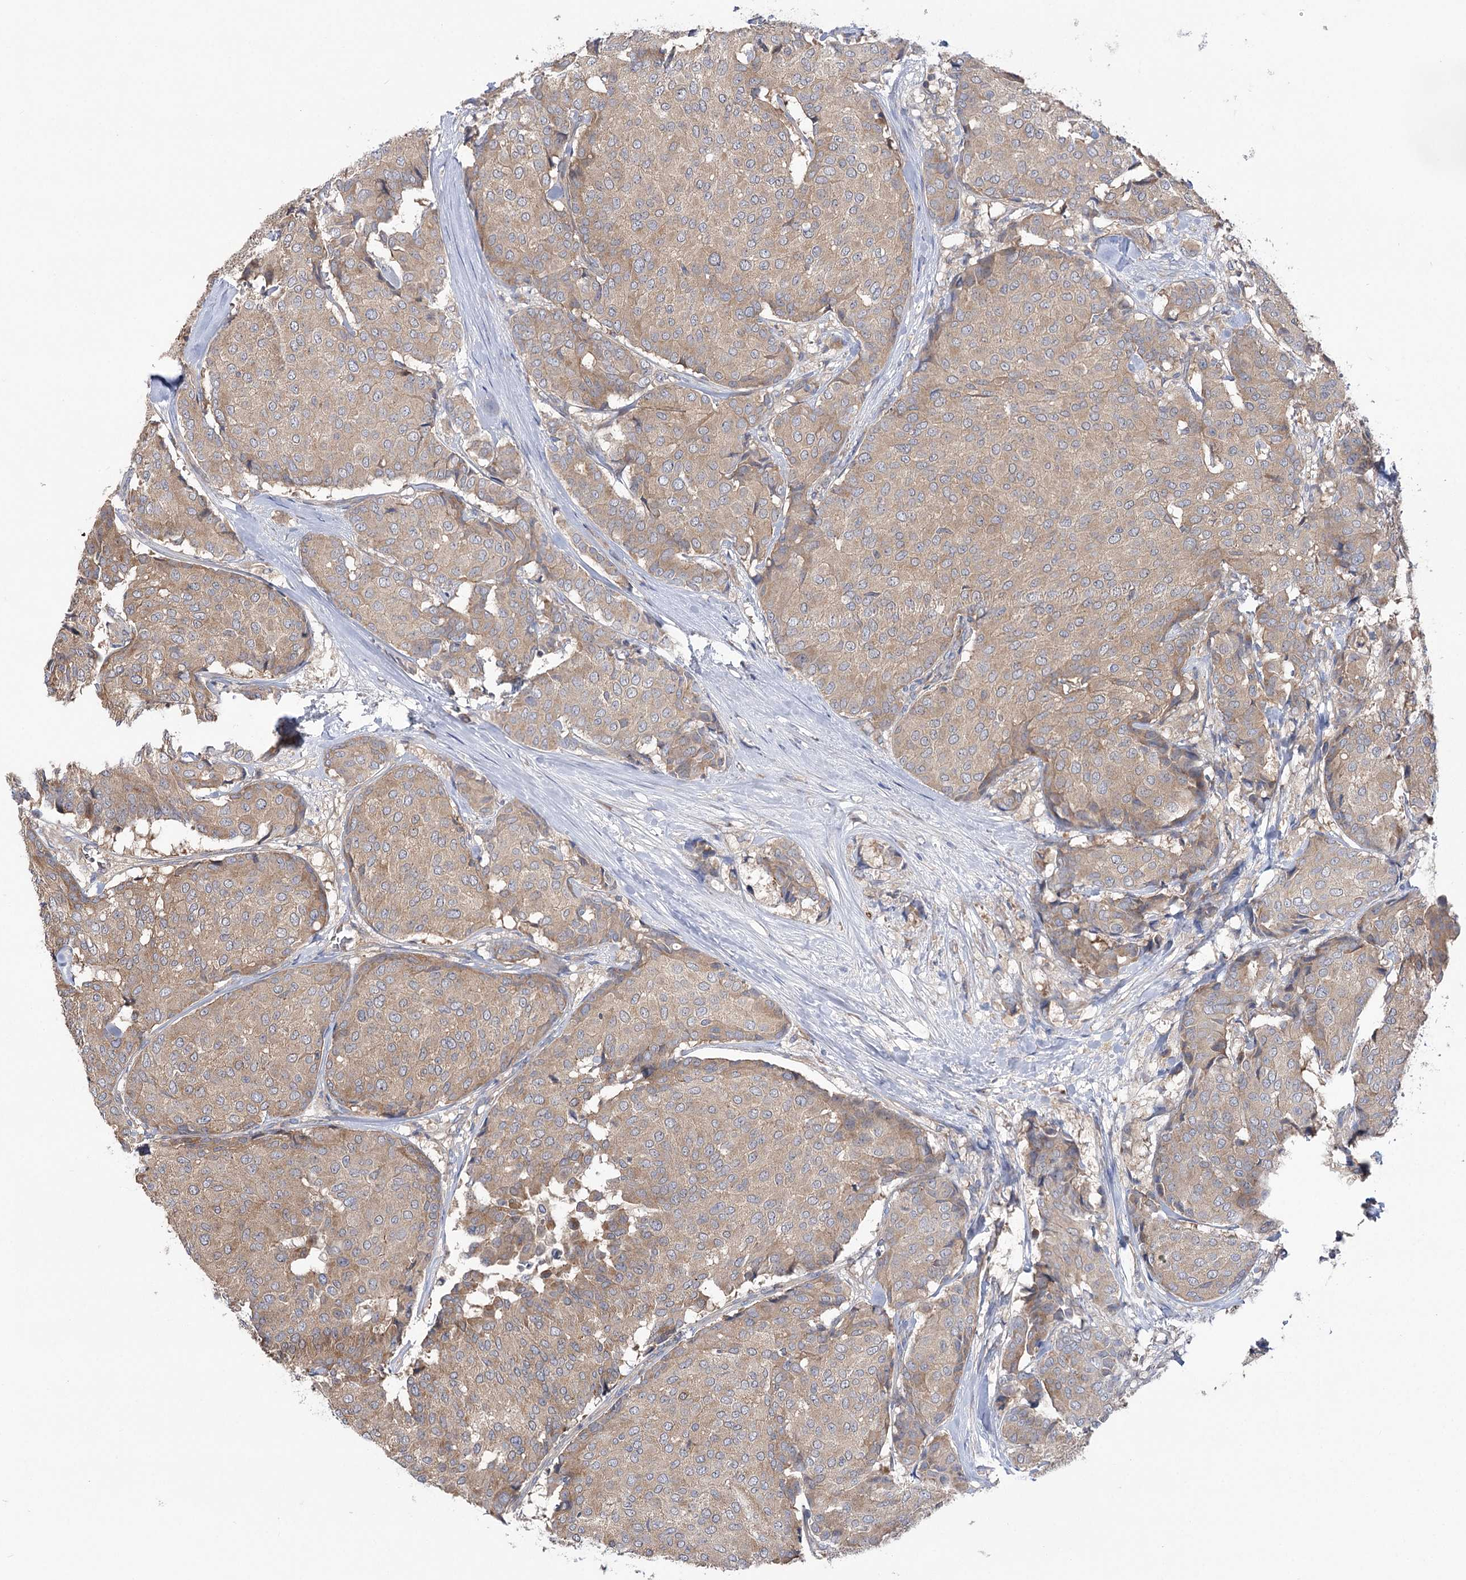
{"staining": {"intensity": "weak", "quantity": ">75%", "location": "cytoplasmic/membranous"}, "tissue": "breast cancer", "cell_type": "Tumor cells", "image_type": "cancer", "snomed": [{"axis": "morphology", "description": "Duct carcinoma"}, {"axis": "topography", "description": "Breast"}], "caption": "Immunohistochemistry (DAB) staining of breast cancer (invasive ductal carcinoma) demonstrates weak cytoplasmic/membranous protein expression in approximately >75% of tumor cells.", "gene": "VPS37B", "patient": {"sex": "female", "age": 75}}